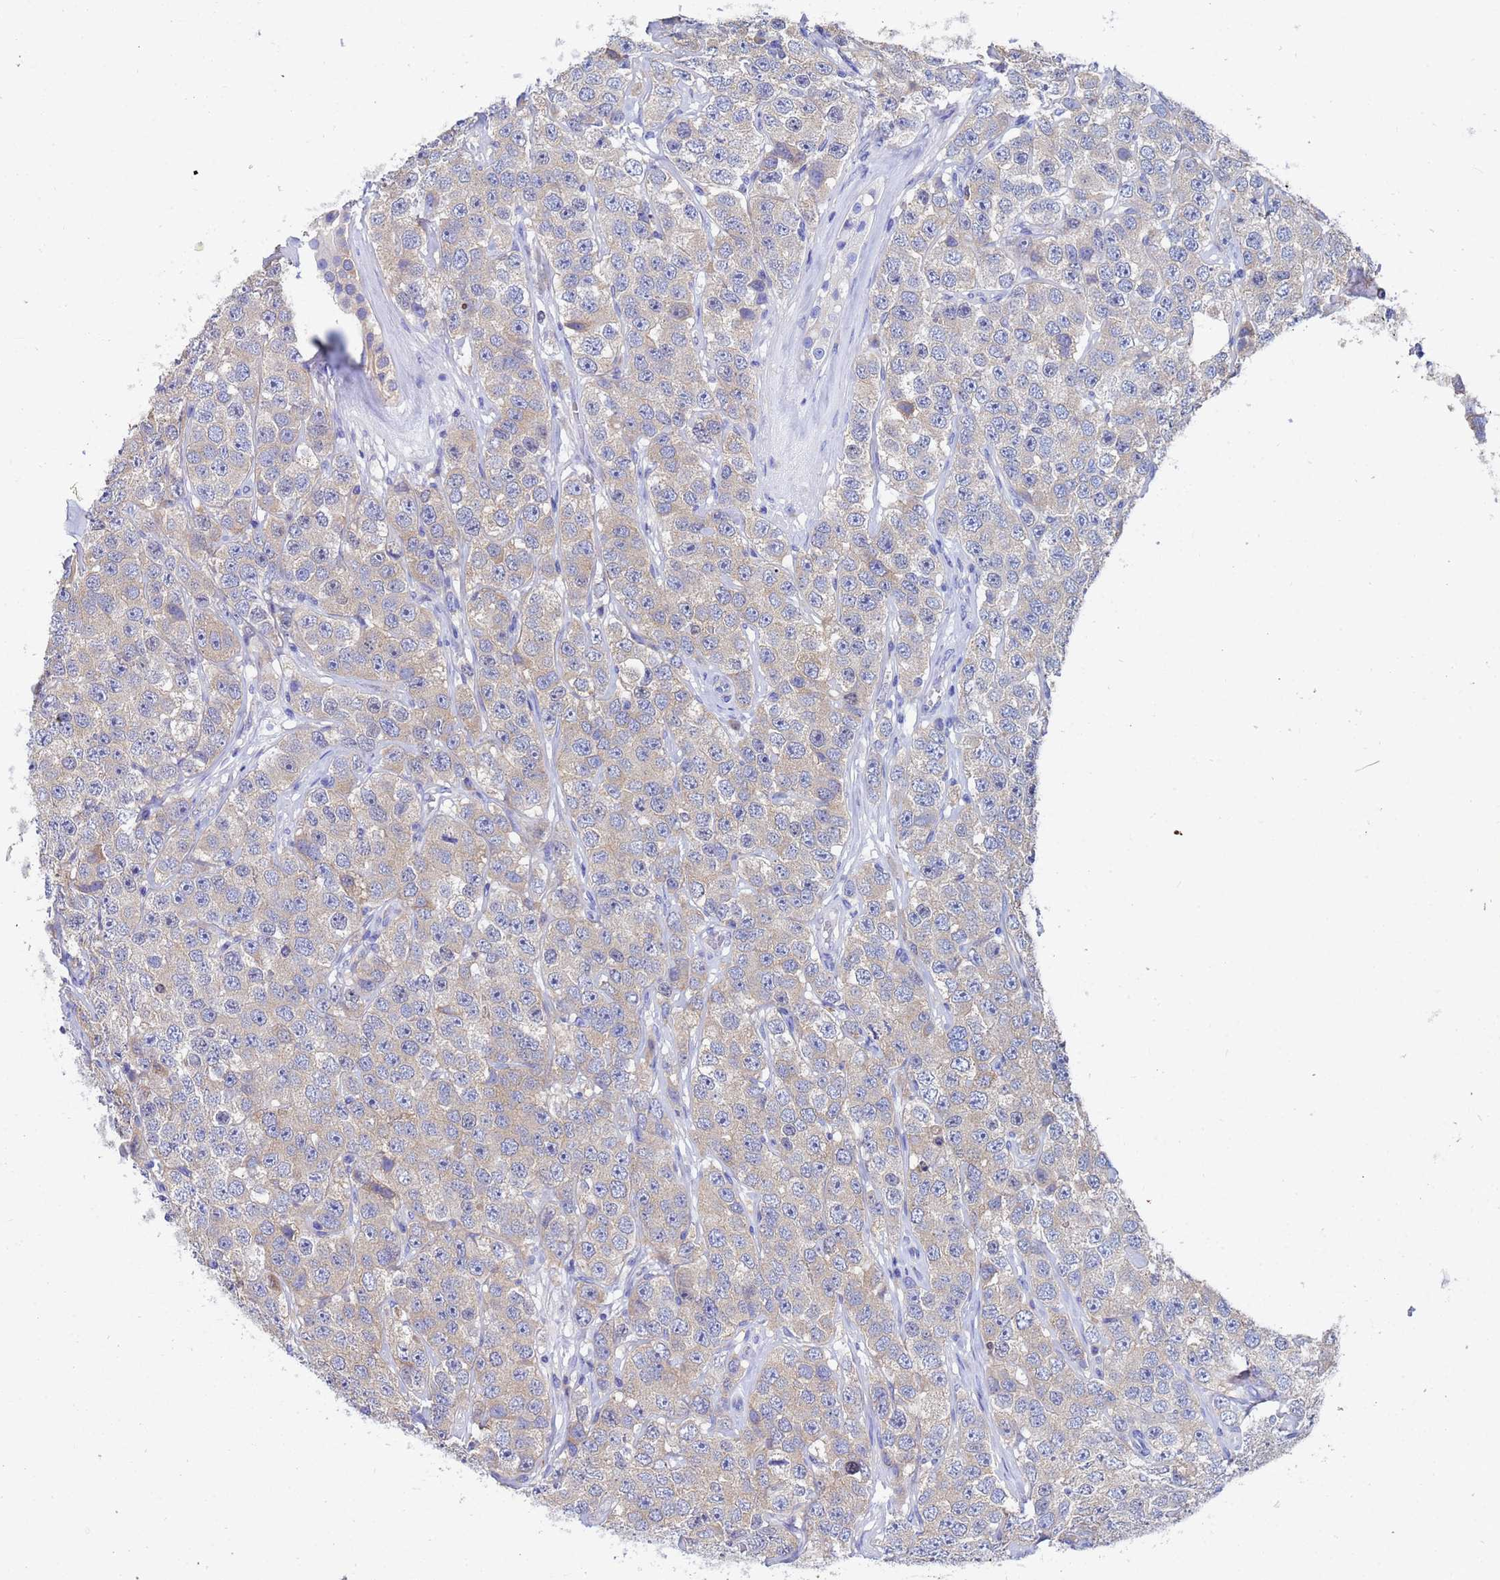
{"staining": {"intensity": "negative", "quantity": "none", "location": "none"}, "tissue": "testis cancer", "cell_type": "Tumor cells", "image_type": "cancer", "snomed": [{"axis": "morphology", "description": "Seminoma, NOS"}, {"axis": "topography", "description": "Testis"}], "caption": "A high-resolution micrograph shows immunohistochemistry (IHC) staining of testis cancer, which exhibits no significant positivity in tumor cells.", "gene": "UBE2O", "patient": {"sex": "male", "age": 28}}